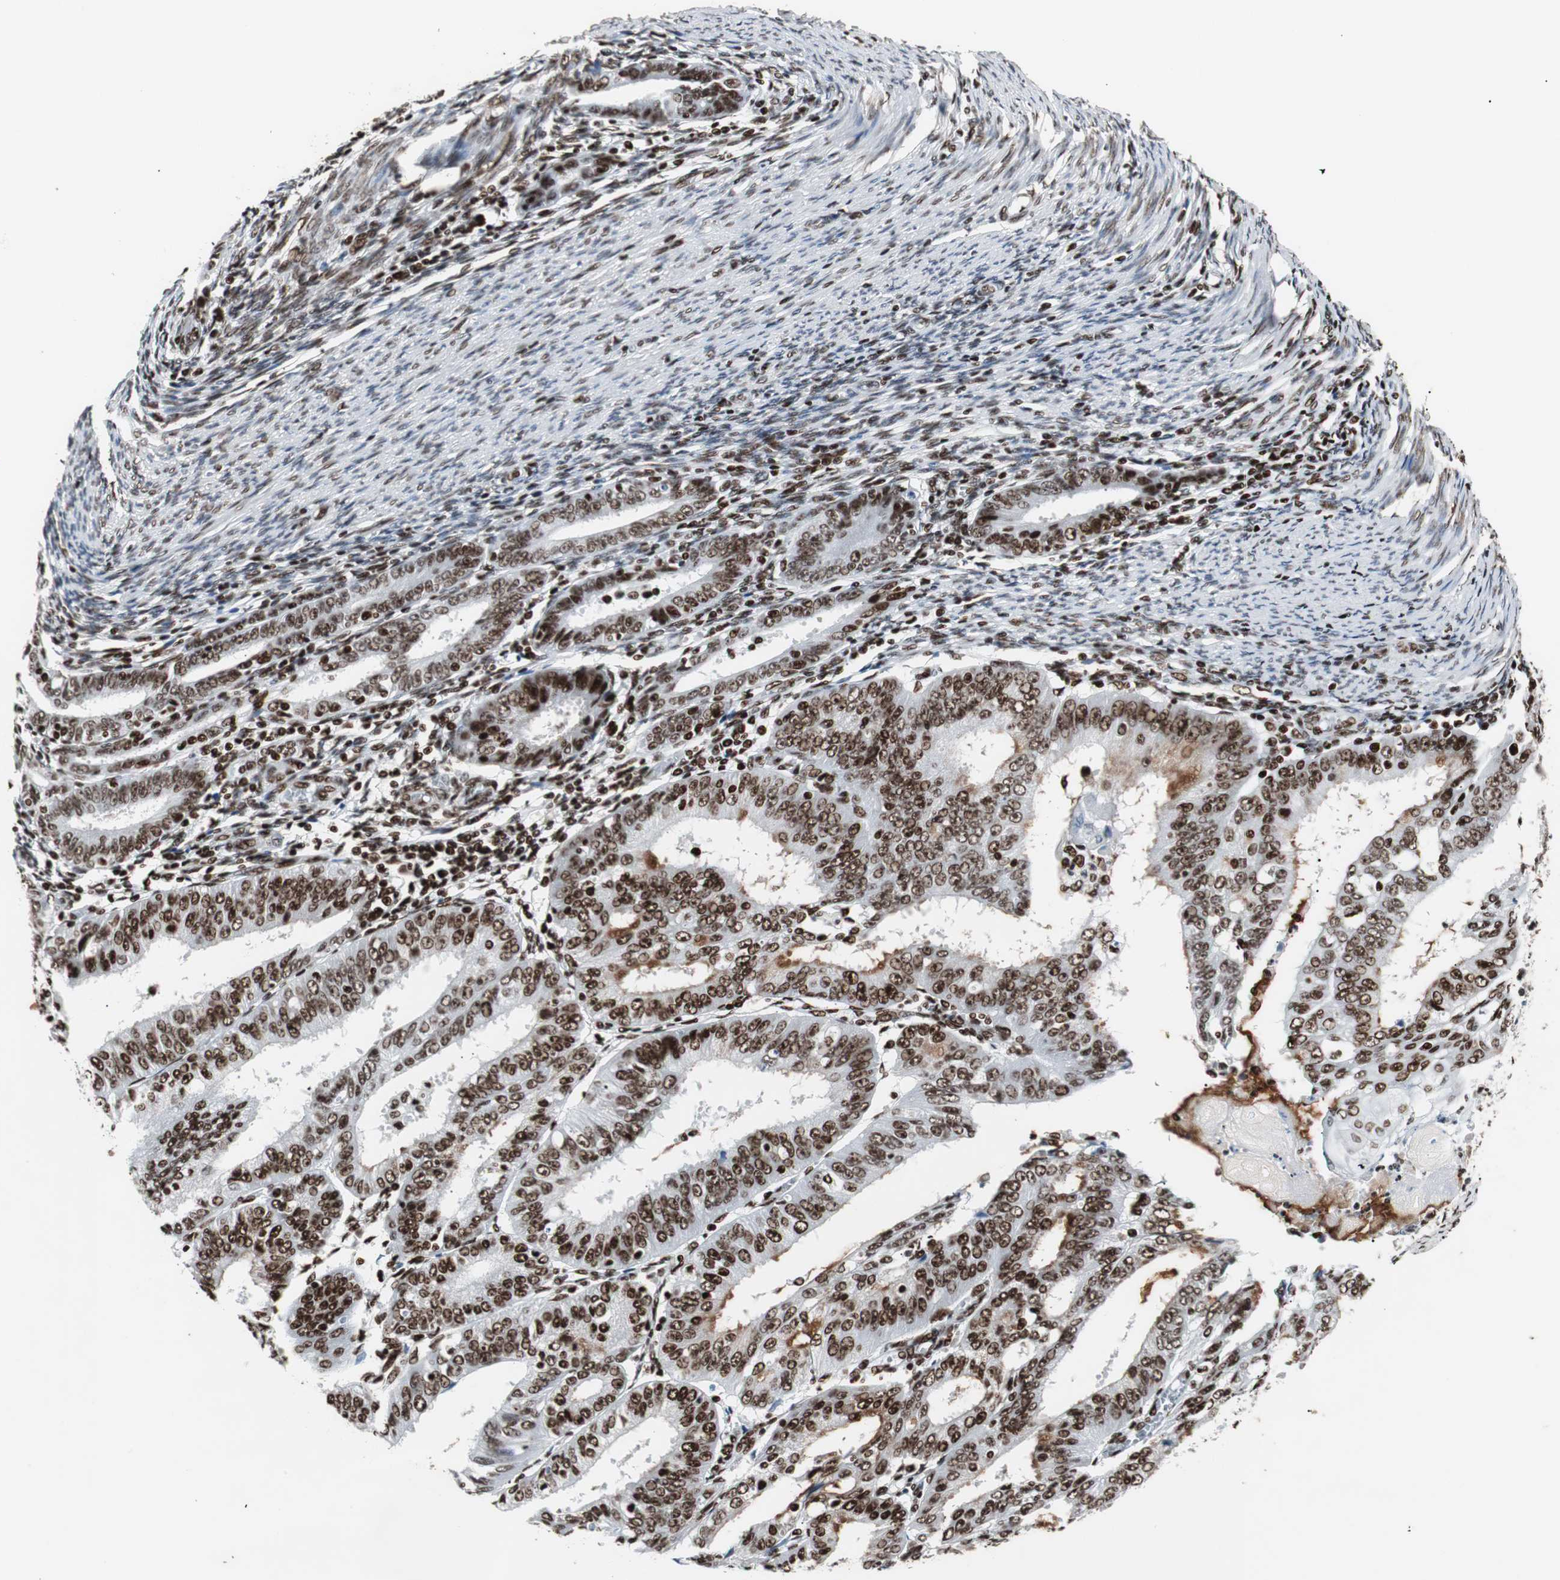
{"staining": {"intensity": "strong", "quantity": ">75%", "location": "nuclear"}, "tissue": "endometrial cancer", "cell_type": "Tumor cells", "image_type": "cancer", "snomed": [{"axis": "morphology", "description": "Adenocarcinoma, NOS"}, {"axis": "topography", "description": "Endometrium"}], "caption": "Strong nuclear expression is identified in about >75% of tumor cells in endometrial cancer (adenocarcinoma). The protein is shown in brown color, while the nuclei are stained blue.", "gene": "MTA2", "patient": {"sex": "female", "age": 42}}